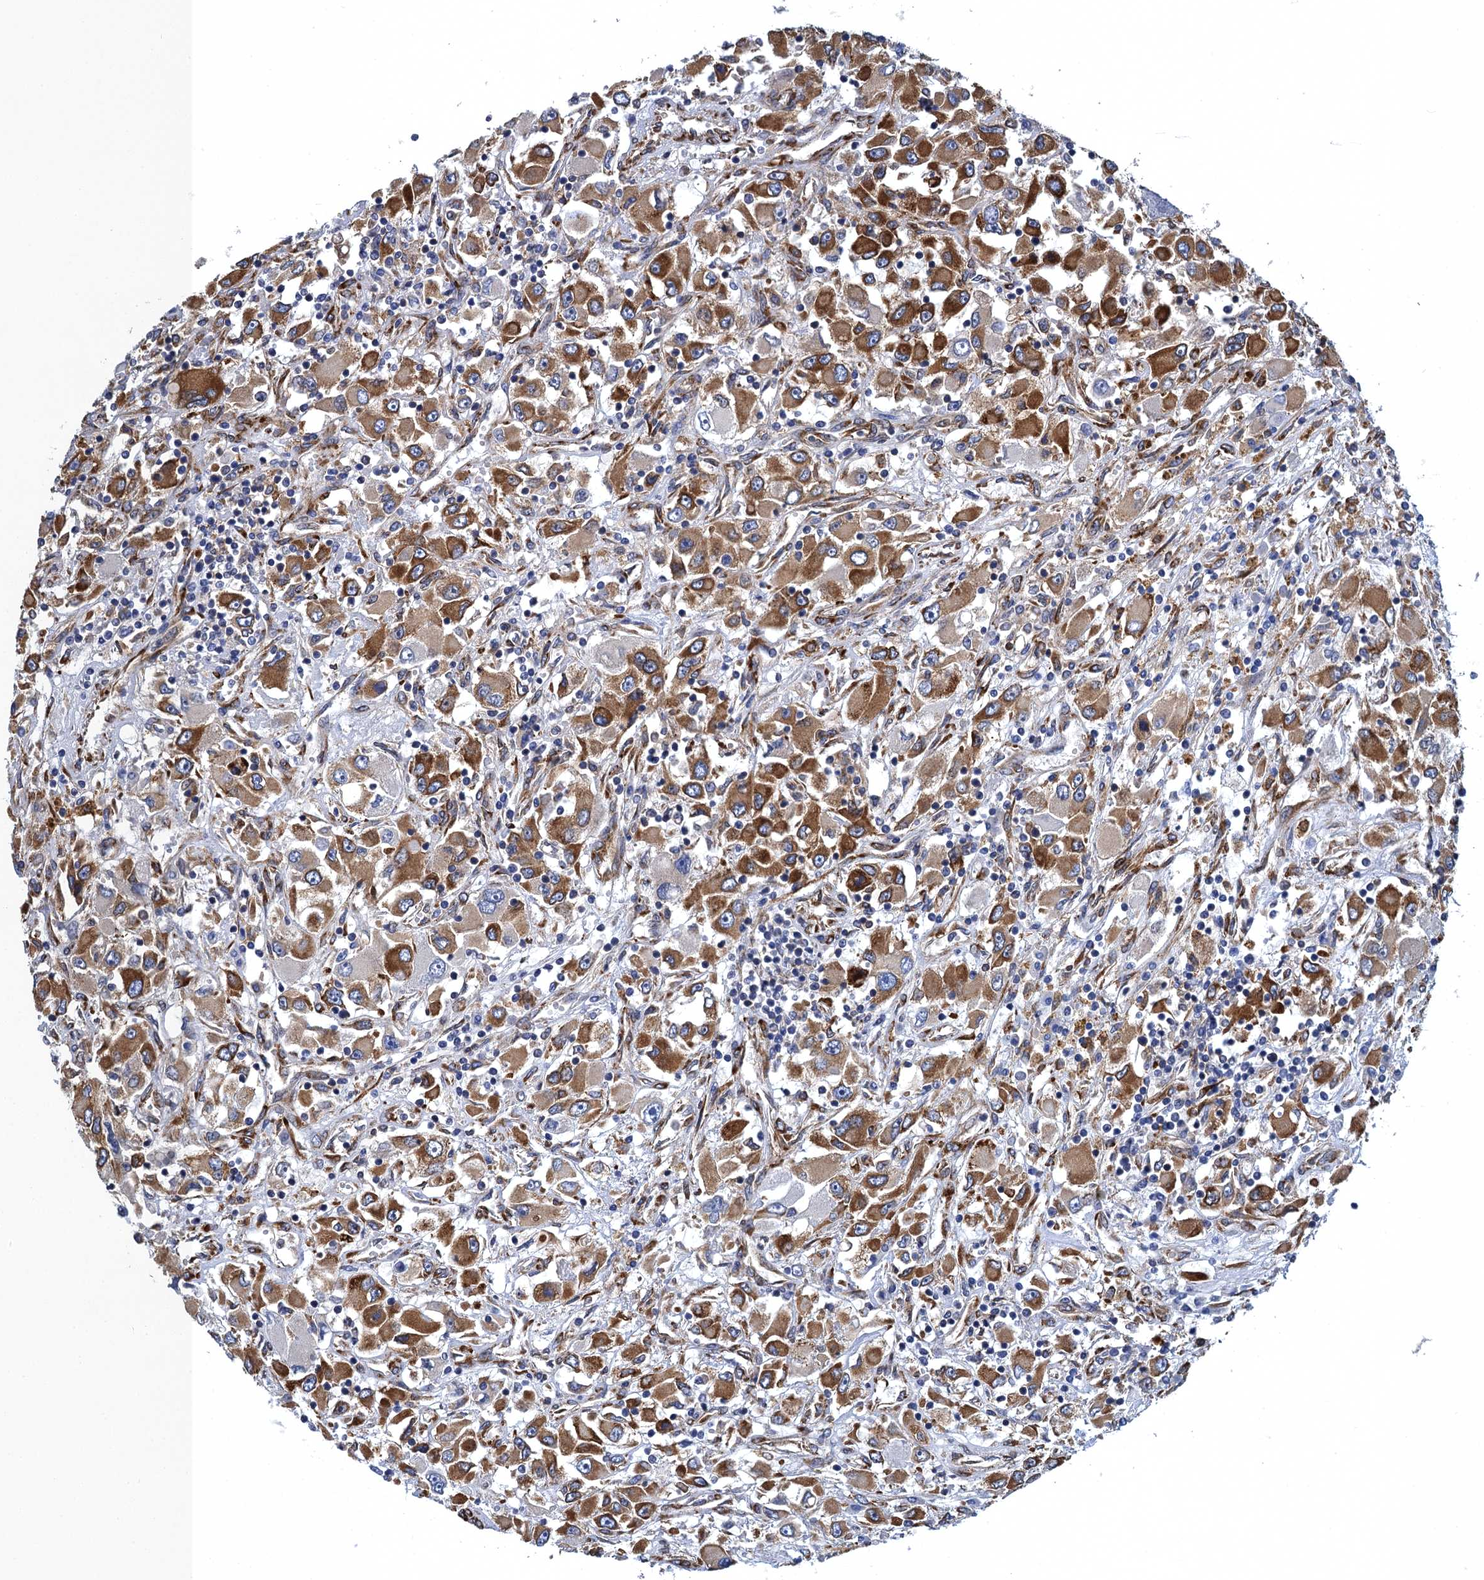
{"staining": {"intensity": "strong", "quantity": ">75%", "location": "cytoplasmic/membranous"}, "tissue": "renal cancer", "cell_type": "Tumor cells", "image_type": "cancer", "snomed": [{"axis": "morphology", "description": "Adenocarcinoma, NOS"}, {"axis": "topography", "description": "Kidney"}], "caption": "Brown immunohistochemical staining in renal cancer reveals strong cytoplasmic/membranous staining in about >75% of tumor cells.", "gene": "POGLUT3", "patient": {"sex": "female", "age": 52}}